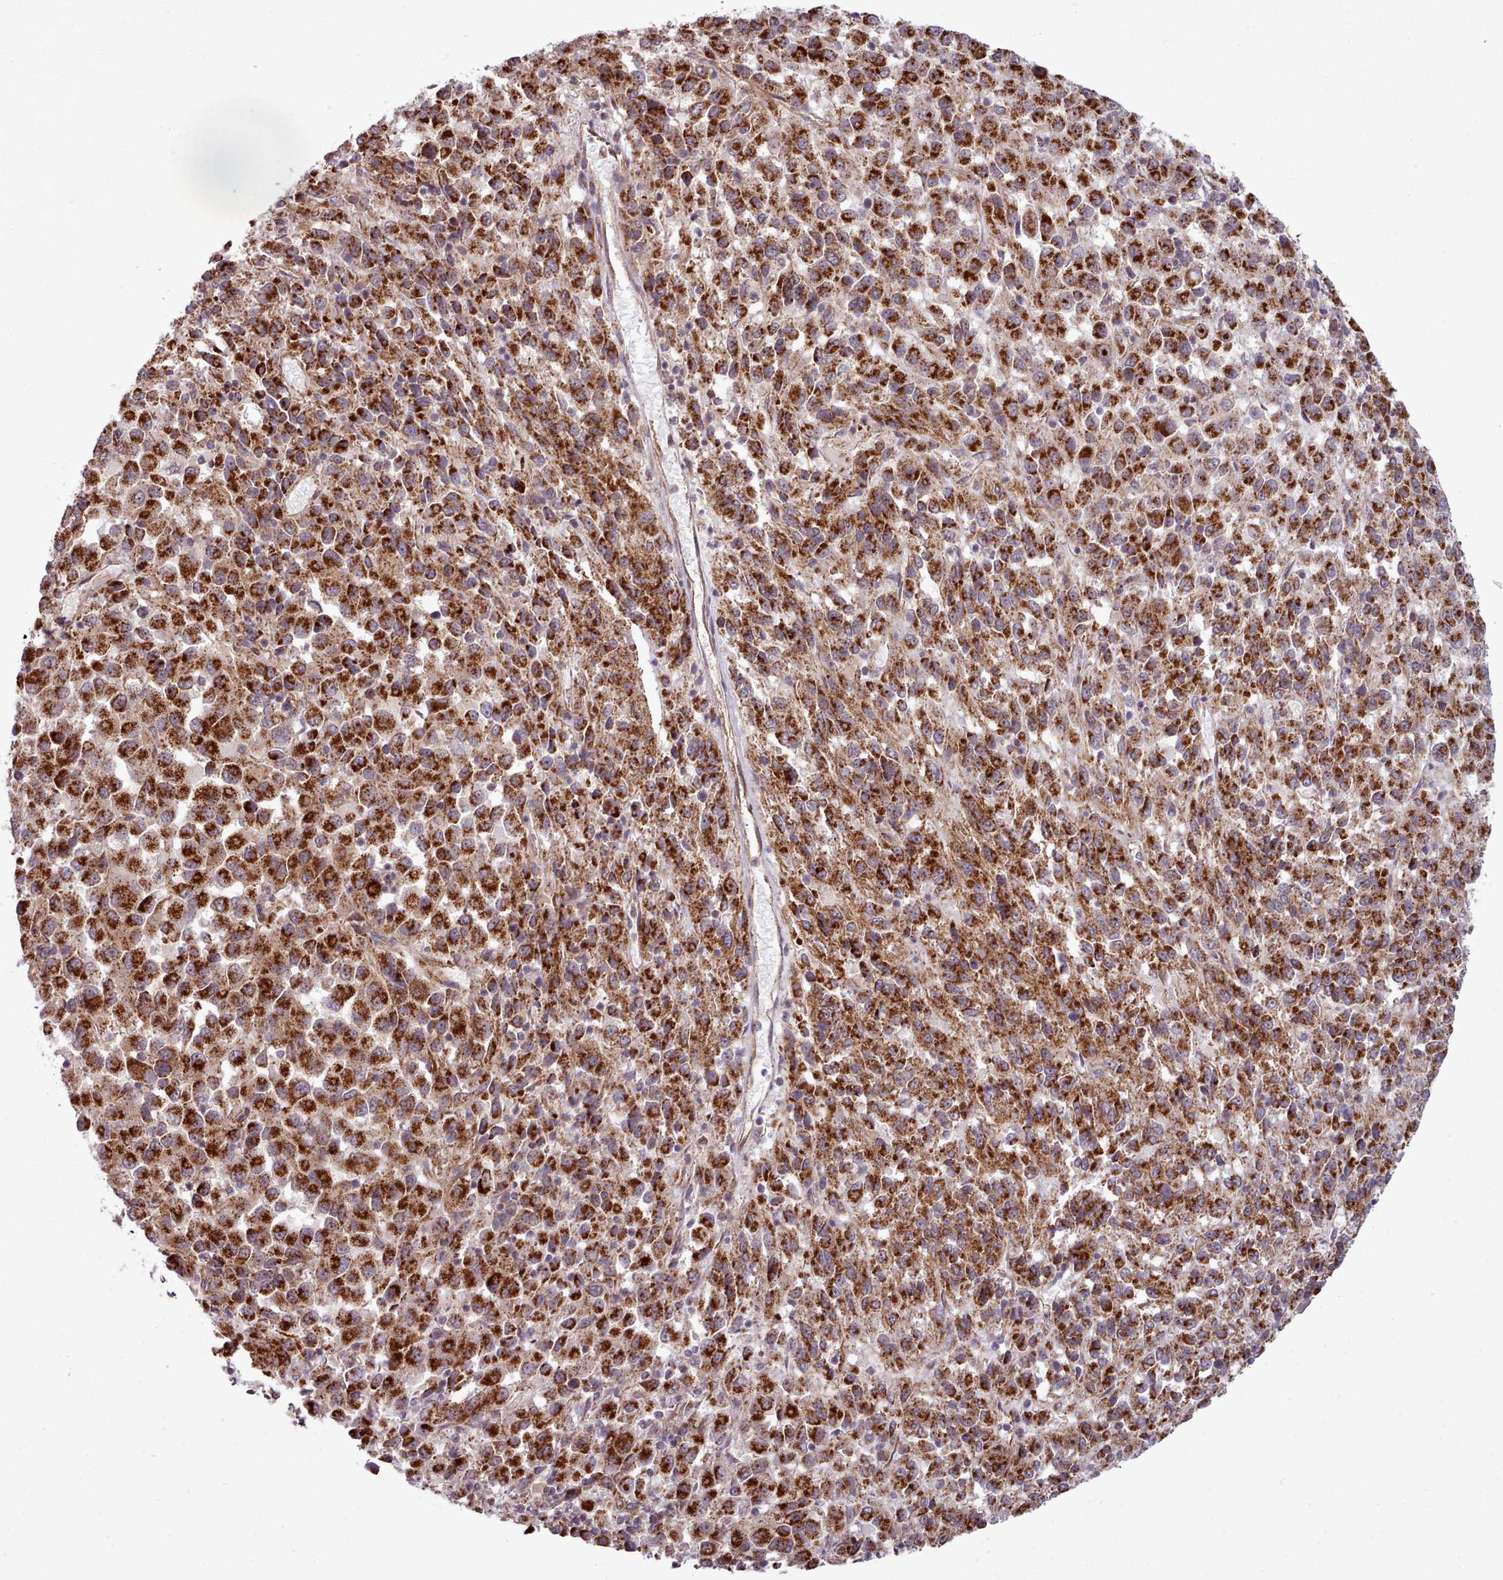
{"staining": {"intensity": "strong", "quantity": ">75%", "location": "cytoplasmic/membranous"}, "tissue": "melanoma", "cell_type": "Tumor cells", "image_type": "cancer", "snomed": [{"axis": "morphology", "description": "Malignant melanoma, Metastatic site"}, {"axis": "topography", "description": "Lung"}], "caption": "High-power microscopy captured an IHC histopathology image of melanoma, revealing strong cytoplasmic/membranous expression in approximately >75% of tumor cells. The staining was performed using DAB (3,3'-diaminobenzidine) to visualize the protein expression in brown, while the nuclei were stained in blue with hematoxylin (Magnification: 20x).", "gene": "MRPL46", "patient": {"sex": "male", "age": 64}}